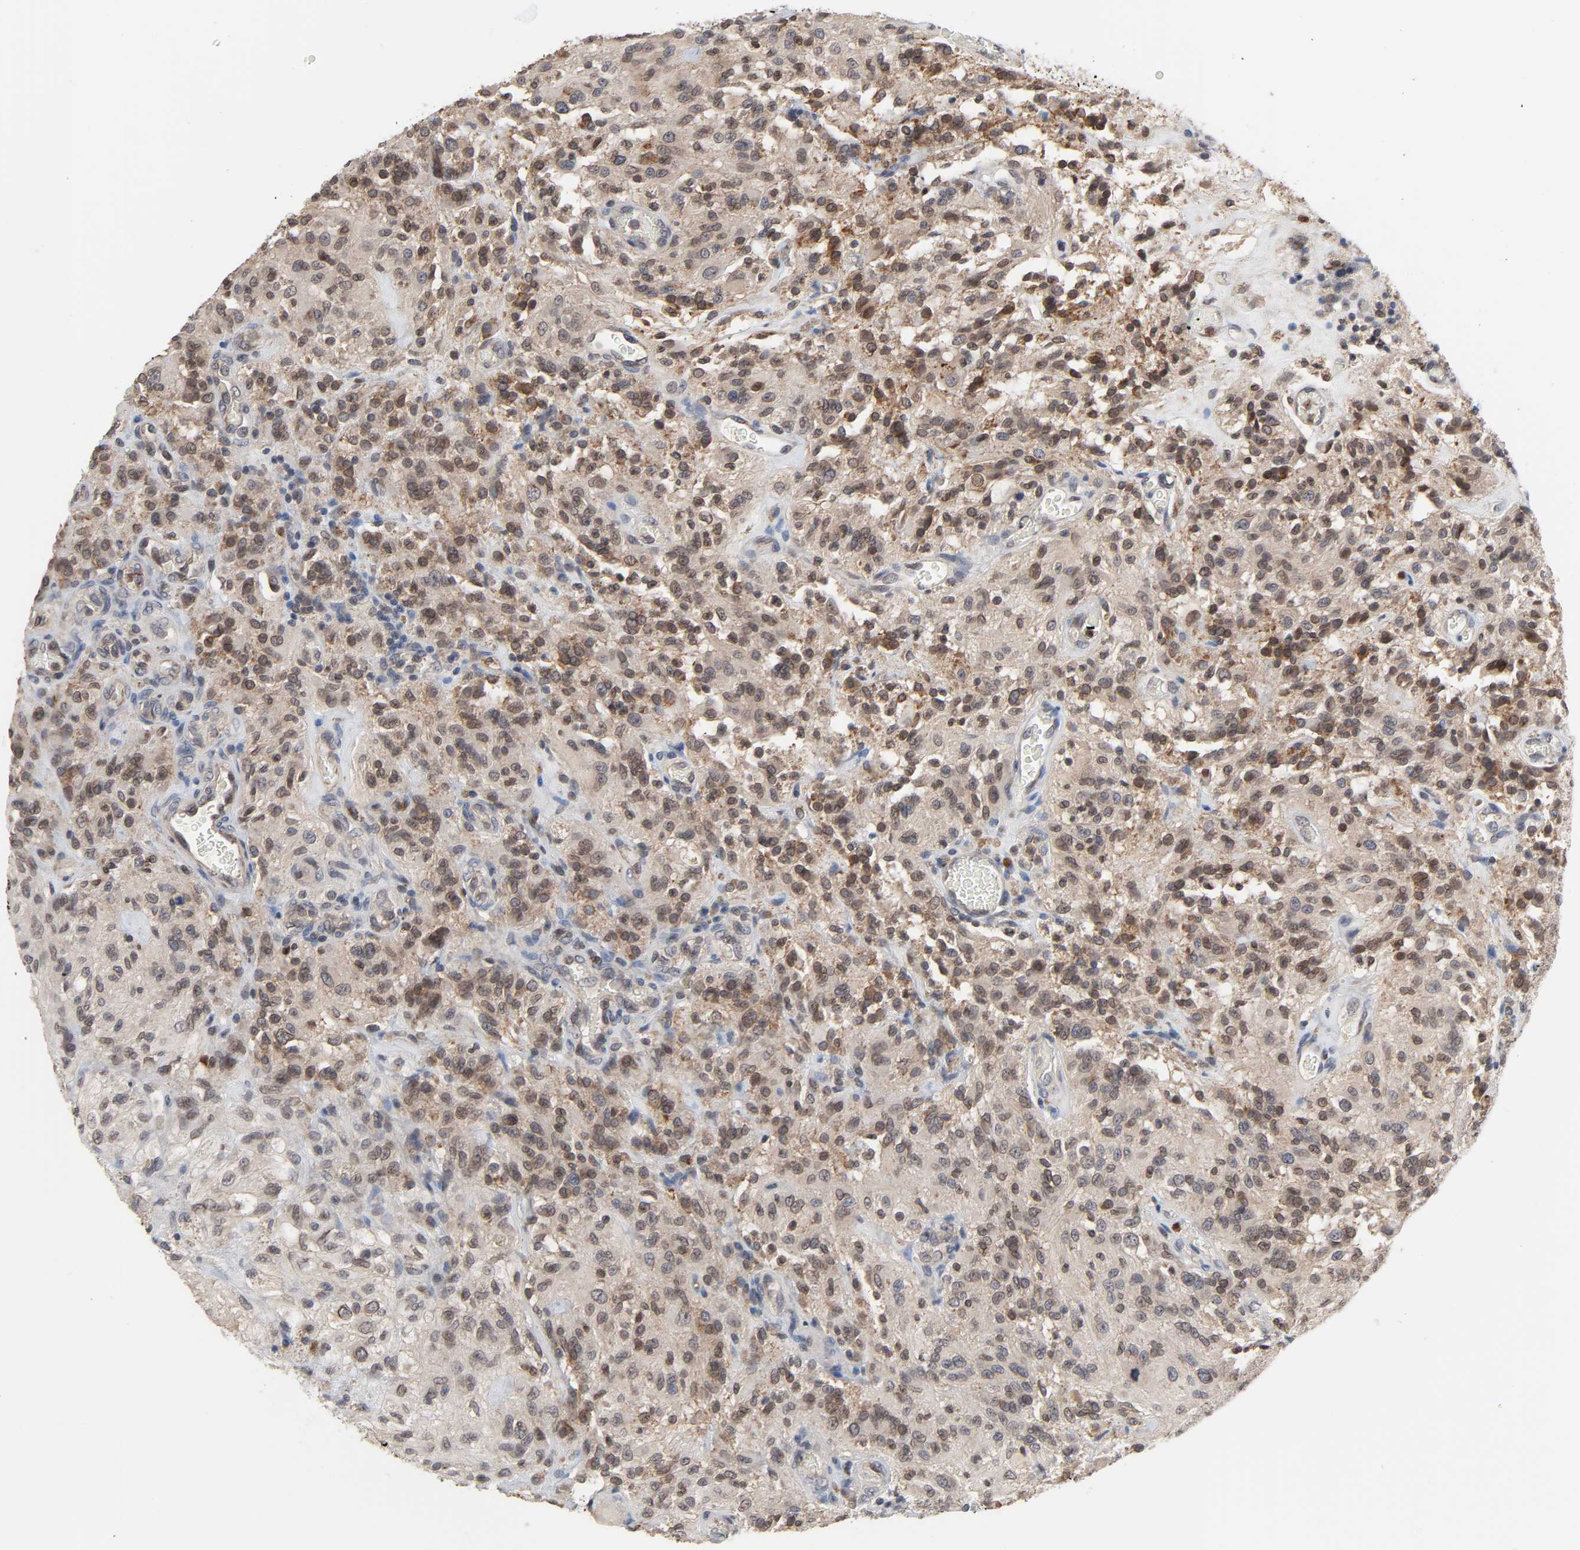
{"staining": {"intensity": "moderate", "quantity": ">75%", "location": "cytoplasmic/membranous,nuclear"}, "tissue": "glioma", "cell_type": "Tumor cells", "image_type": "cancer", "snomed": [{"axis": "morphology", "description": "Normal tissue, NOS"}, {"axis": "morphology", "description": "Glioma, malignant, High grade"}, {"axis": "topography", "description": "Cerebral cortex"}], "caption": "Immunohistochemistry of human glioma reveals medium levels of moderate cytoplasmic/membranous and nuclear positivity in approximately >75% of tumor cells.", "gene": "CCDC175", "patient": {"sex": "male", "age": 56}}